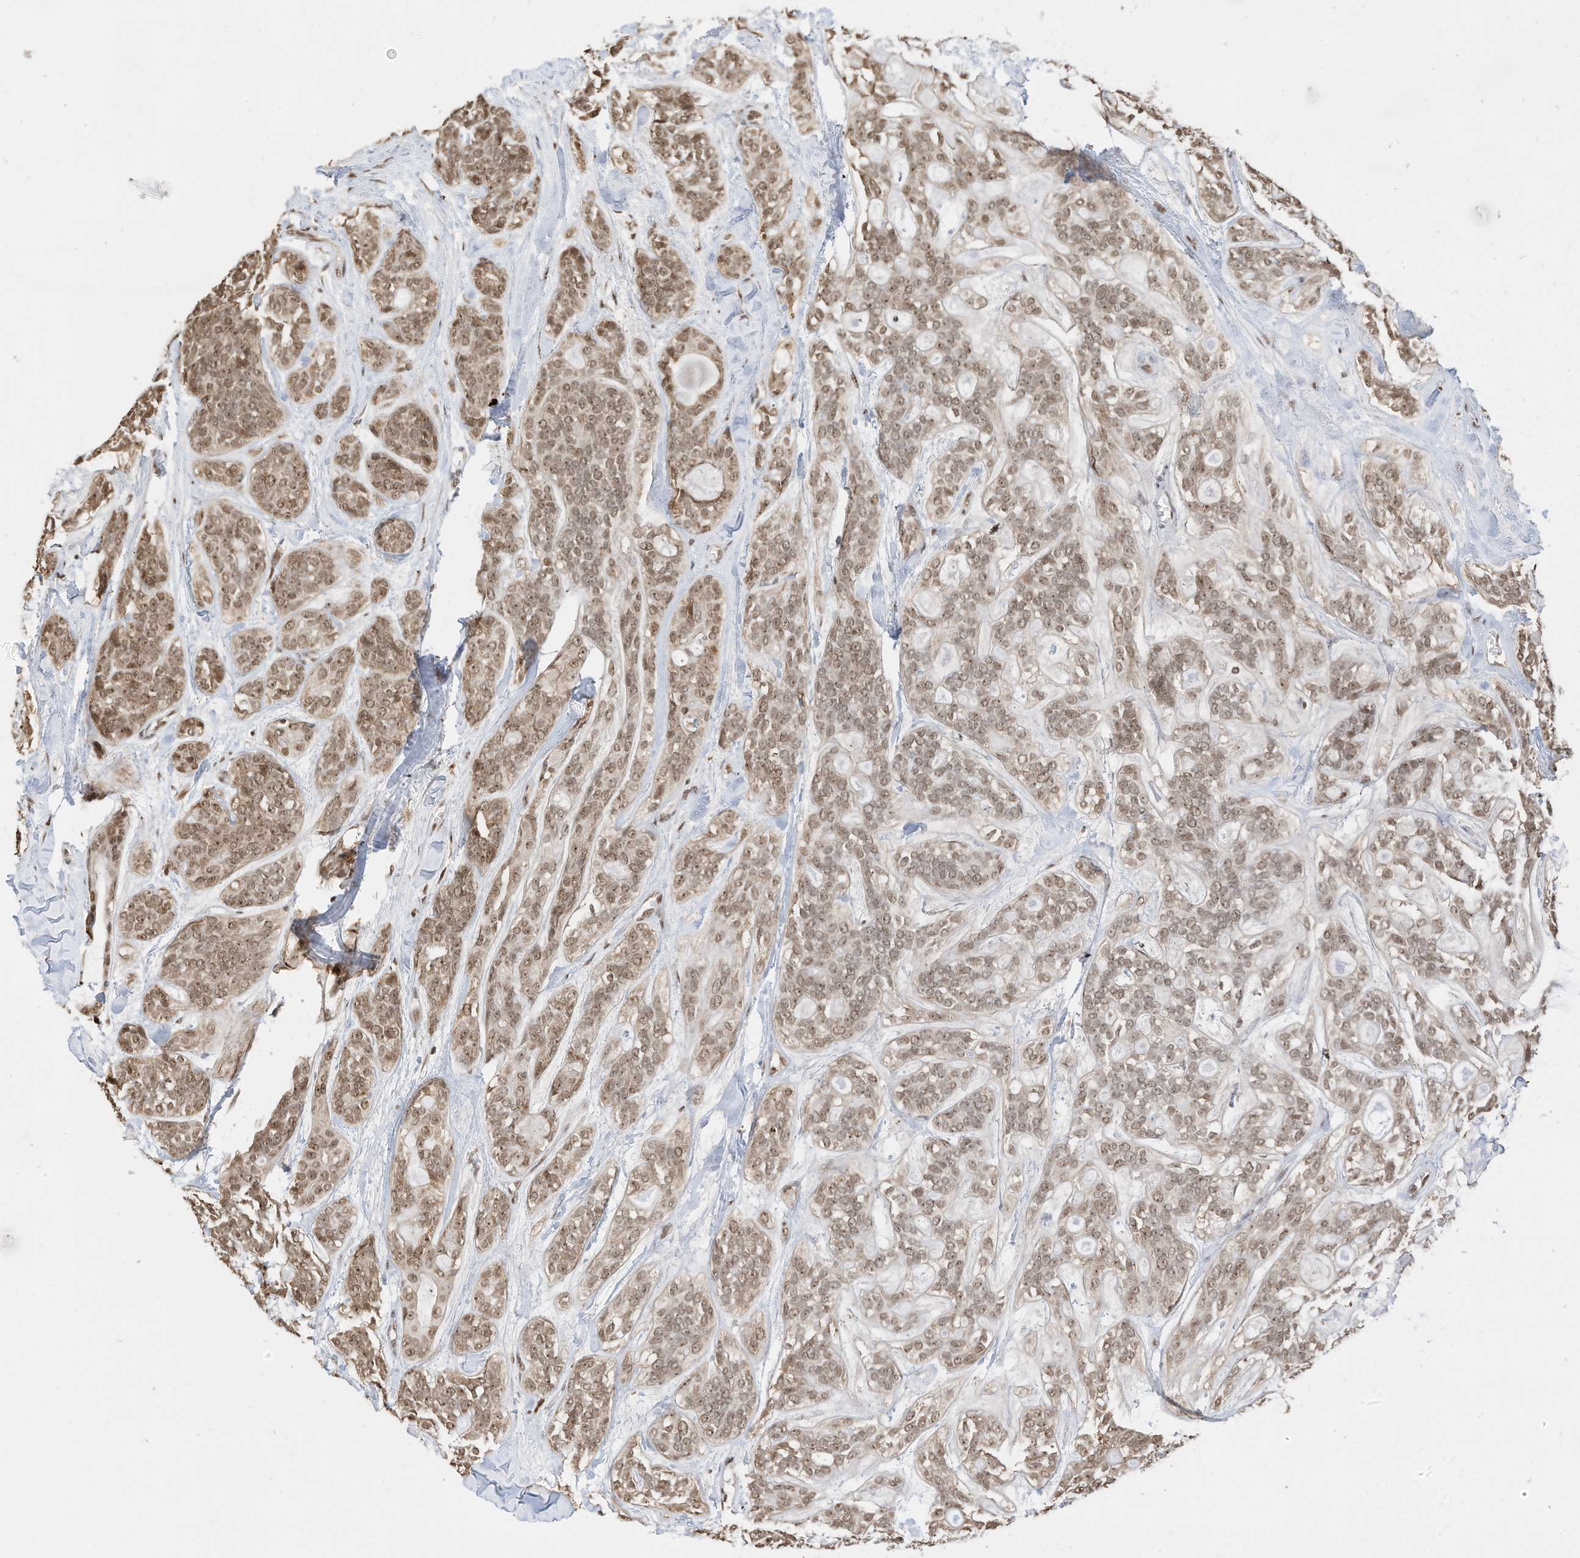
{"staining": {"intensity": "moderate", "quantity": ">75%", "location": "cytoplasmic/membranous,nuclear"}, "tissue": "head and neck cancer", "cell_type": "Tumor cells", "image_type": "cancer", "snomed": [{"axis": "morphology", "description": "Adenocarcinoma, NOS"}, {"axis": "topography", "description": "Head-Neck"}], "caption": "Tumor cells demonstrate medium levels of moderate cytoplasmic/membranous and nuclear positivity in about >75% of cells in head and neck cancer (adenocarcinoma). (DAB (3,3'-diaminobenzidine) IHC with brightfield microscopy, high magnification).", "gene": "ZNF195", "patient": {"sex": "male", "age": 66}}